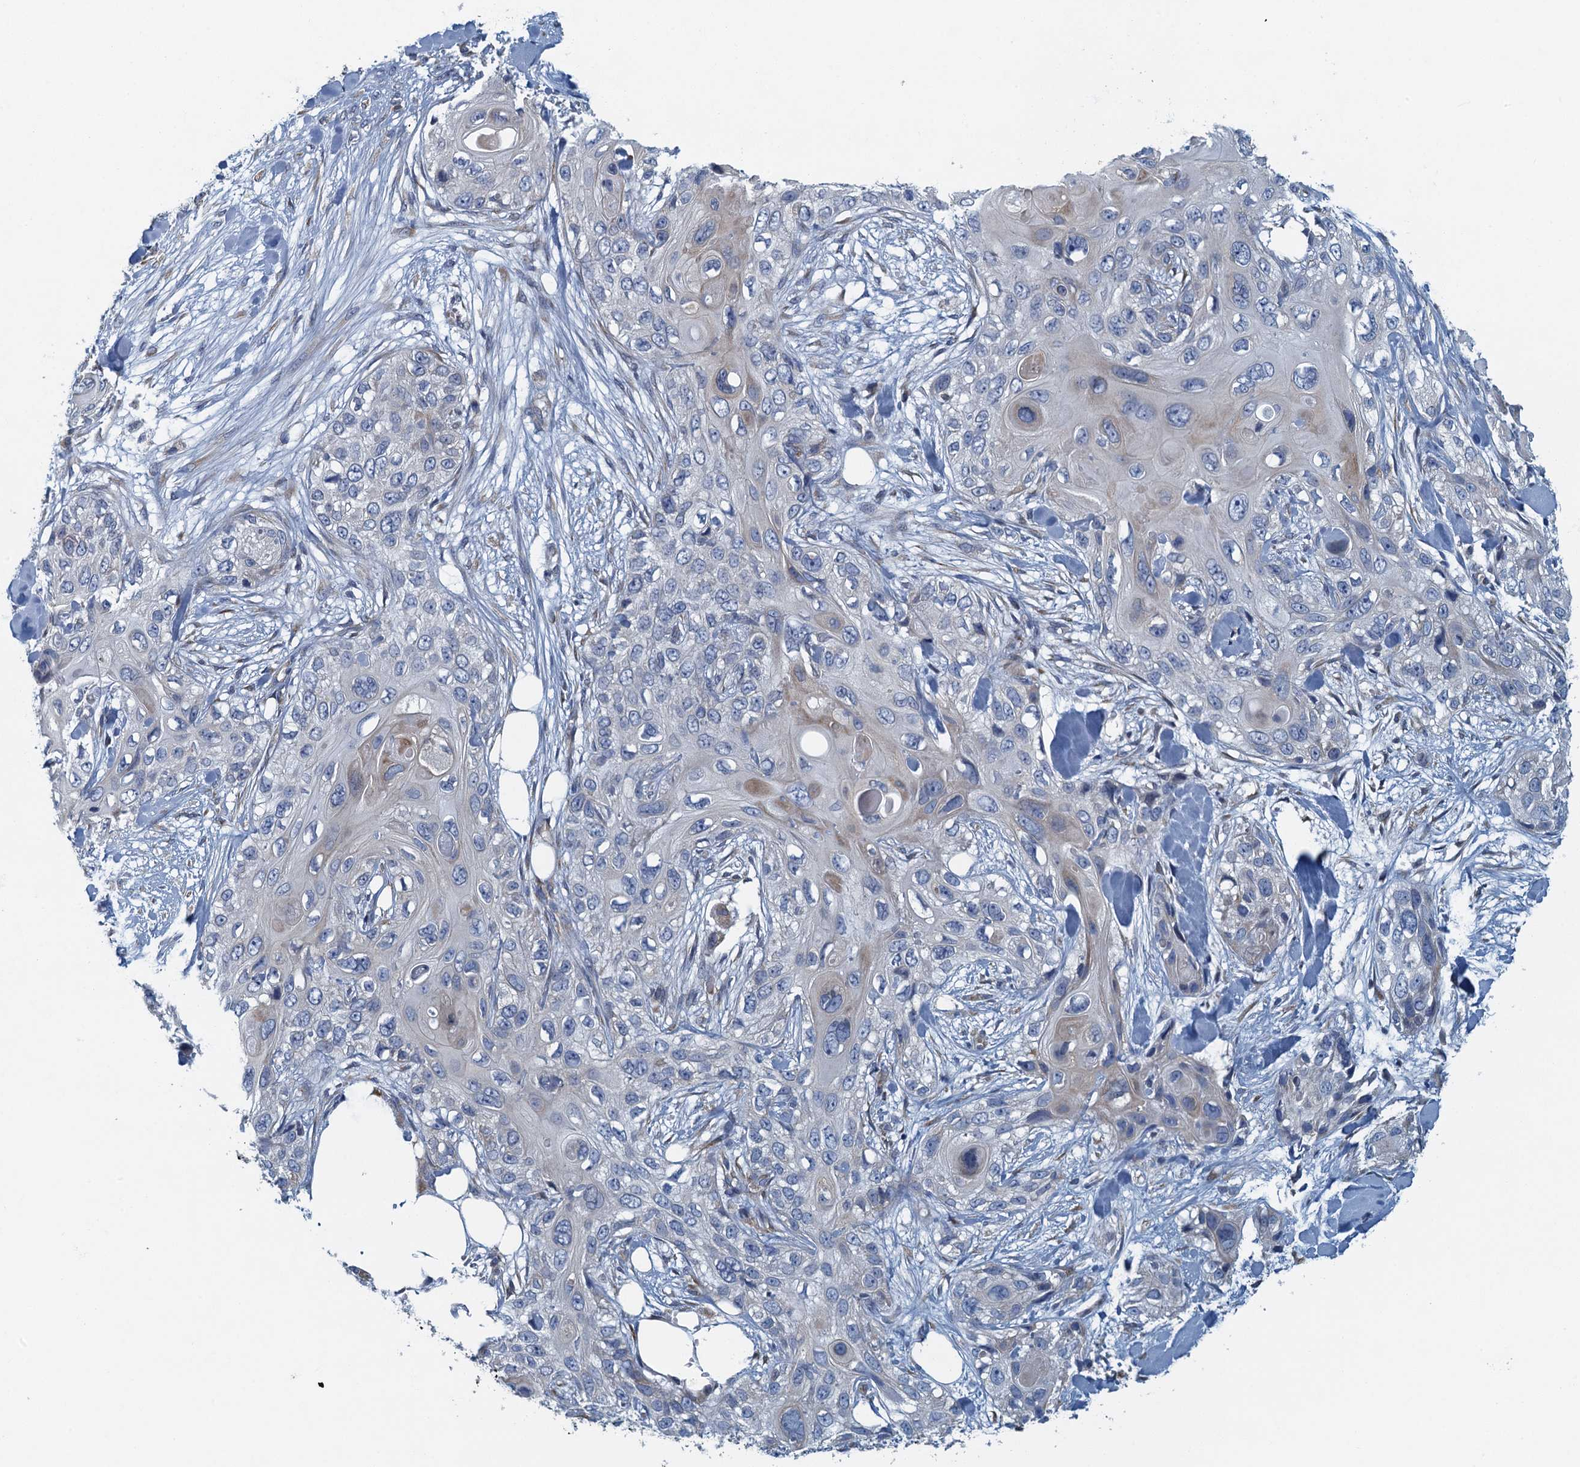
{"staining": {"intensity": "negative", "quantity": "none", "location": "none"}, "tissue": "skin cancer", "cell_type": "Tumor cells", "image_type": "cancer", "snomed": [{"axis": "morphology", "description": "Normal tissue, NOS"}, {"axis": "morphology", "description": "Squamous cell carcinoma, NOS"}, {"axis": "topography", "description": "Skin"}], "caption": "Tumor cells show no significant protein positivity in skin squamous cell carcinoma.", "gene": "ALG2", "patient": {"sex": "male", "age": 72}}